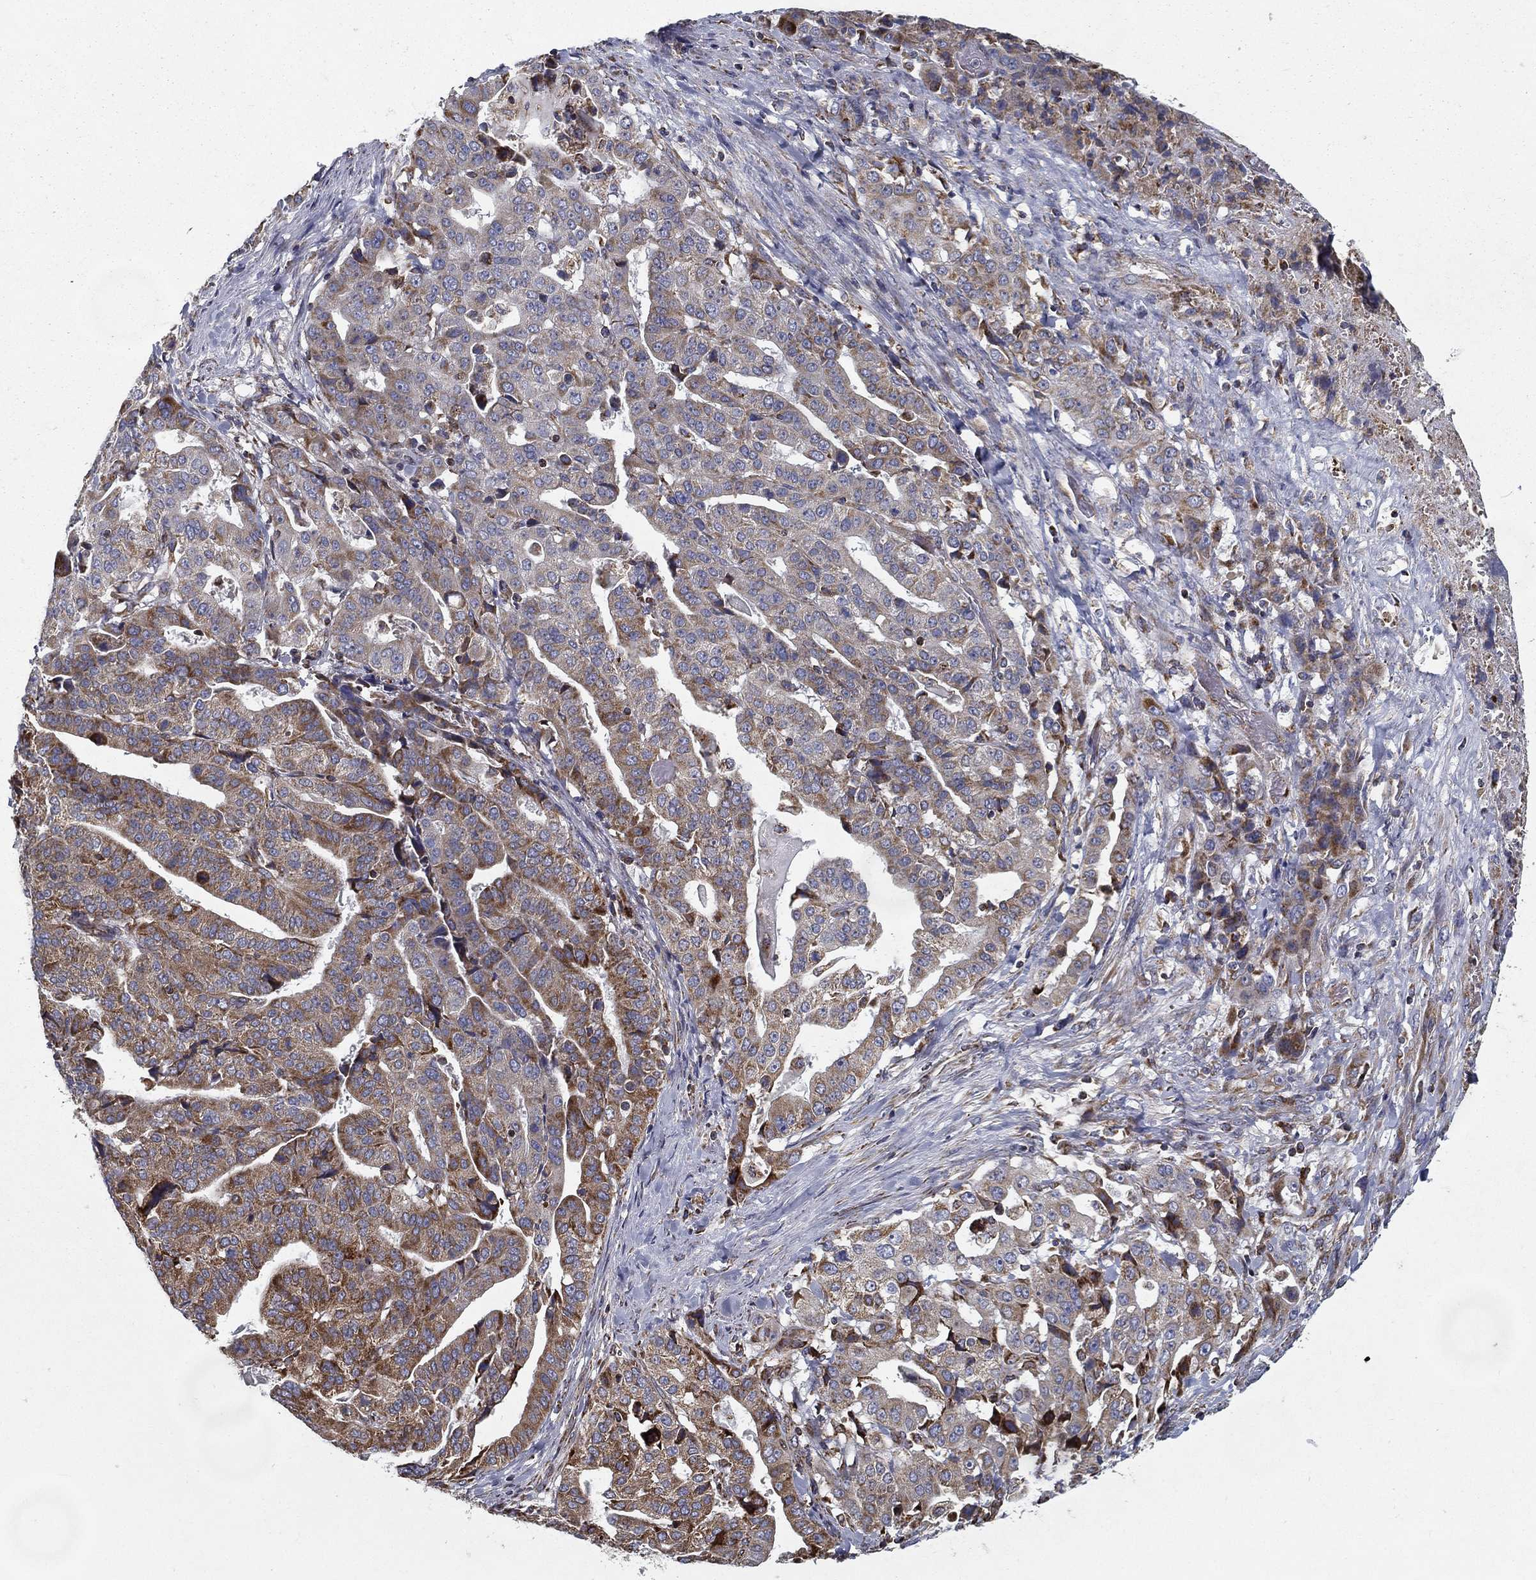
{"staining": {"intensity": "moderate", "quantity": "25%-75%", "location": "cytoplasmic/membranous"}, "tissue": "stomach cancer", "cell_type": "Tumor cells", "image_type": "cancer", "snomed": [{"axis": "morphology", "description": "Adenocarcinoma, NOS"}, {"axis": "topography", "description": "Stomach"}], "caption": "Human stomach adenocarcinoma stained with a brown dye exhibits moderate cytoplasmic/membranous positive staining in about 25%-75% of tumor cells.", "gene": "MT-CYB", "patient": {"sex": "male", "age": 48}}